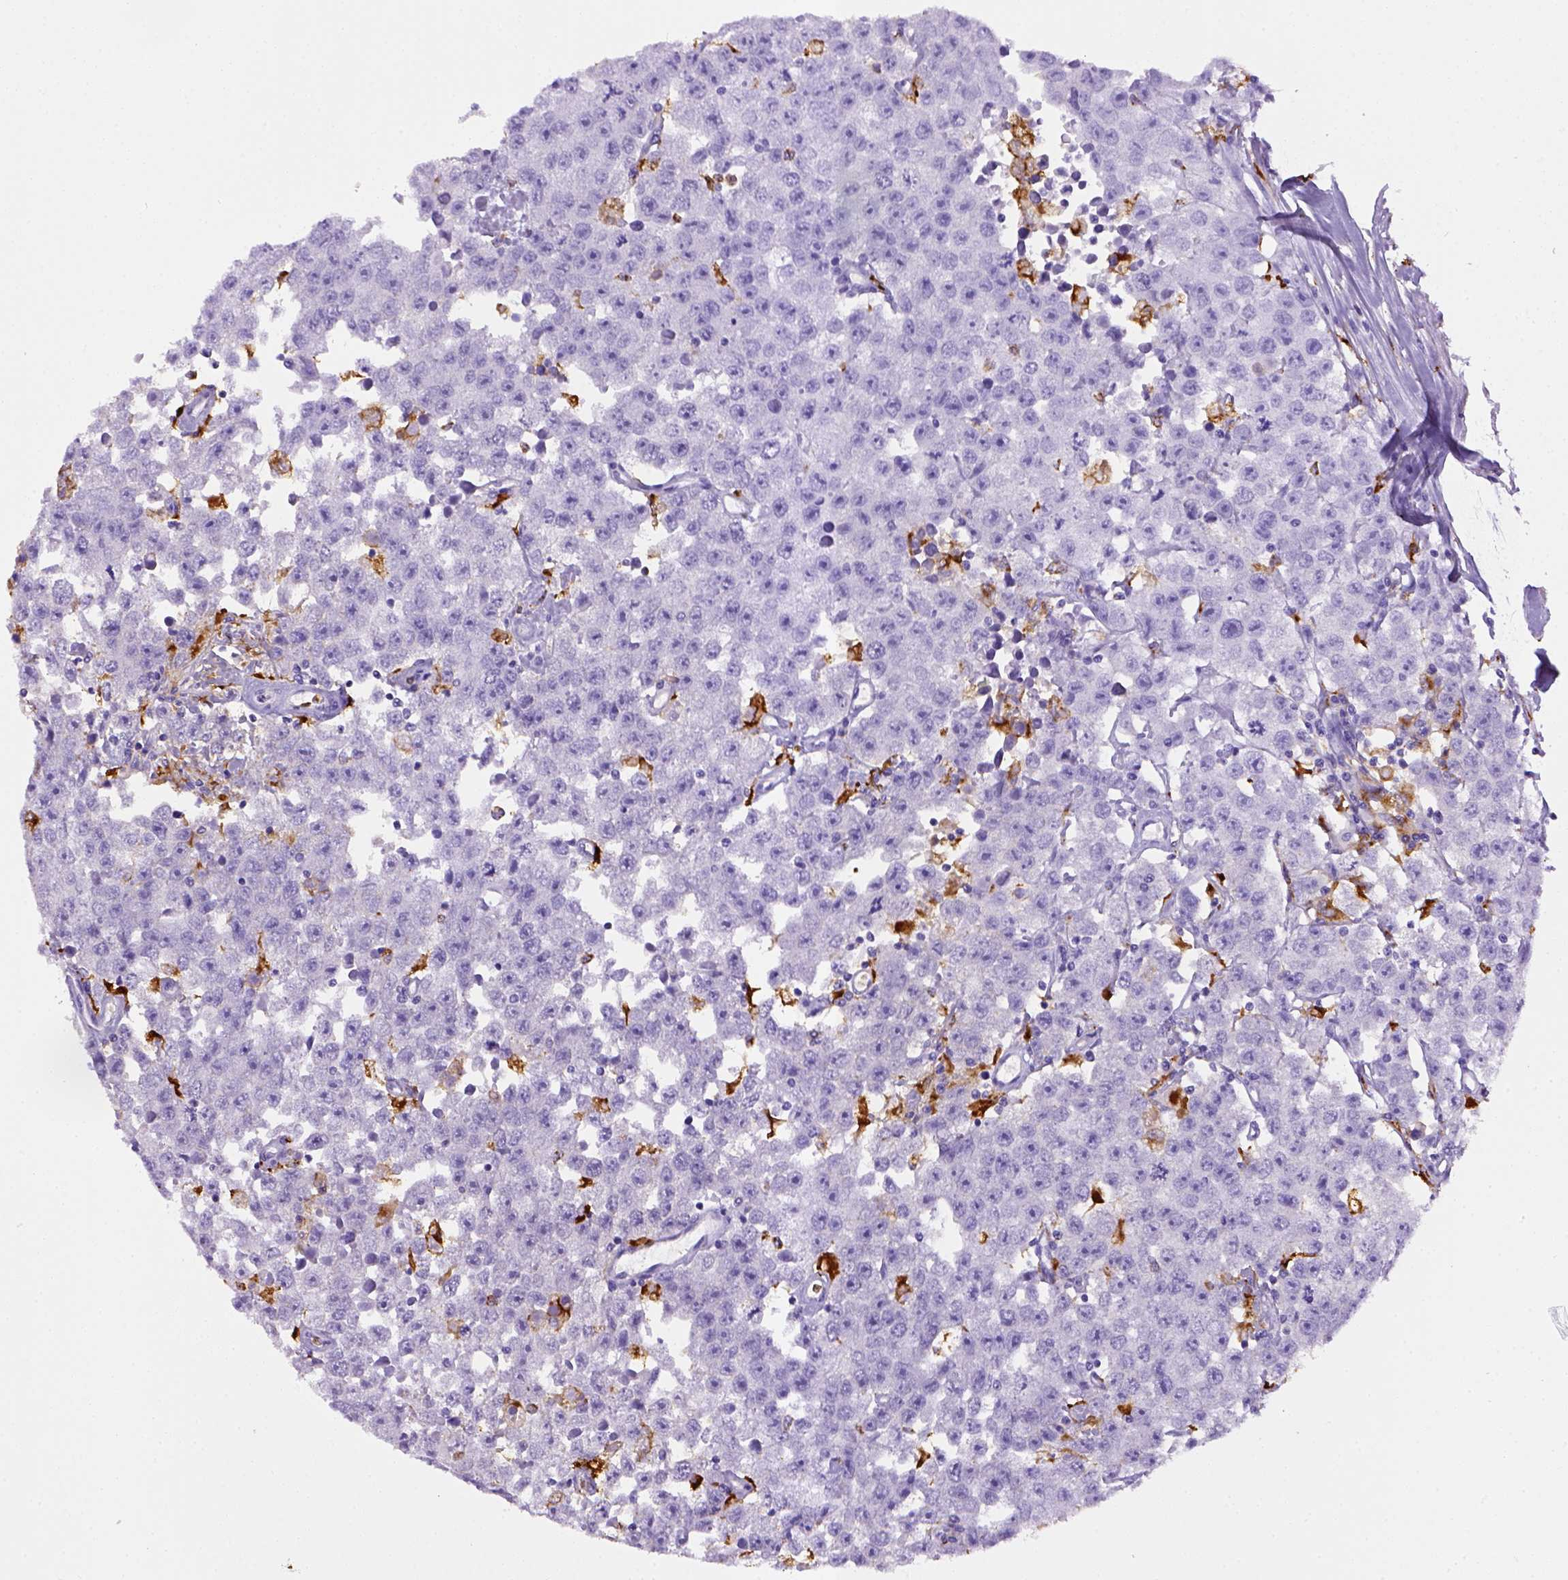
{"staining": {"intensity": "negative", "quantity": "none", "location": "none"}, "tissue": "testis cancer", "cell_type": "Tumor cells", "image_type": "cancer", "snomed": [{"axis": "morphology", "description": "Seminoma, NOS"}, {"axis": "topography", "description": "Testis"}], "caption": "Immunohistochemistry of testis seminoma exhibits no staining in tumor cells.", "gene": "CD68", "patient": {"sex": "male", "age": 52}}